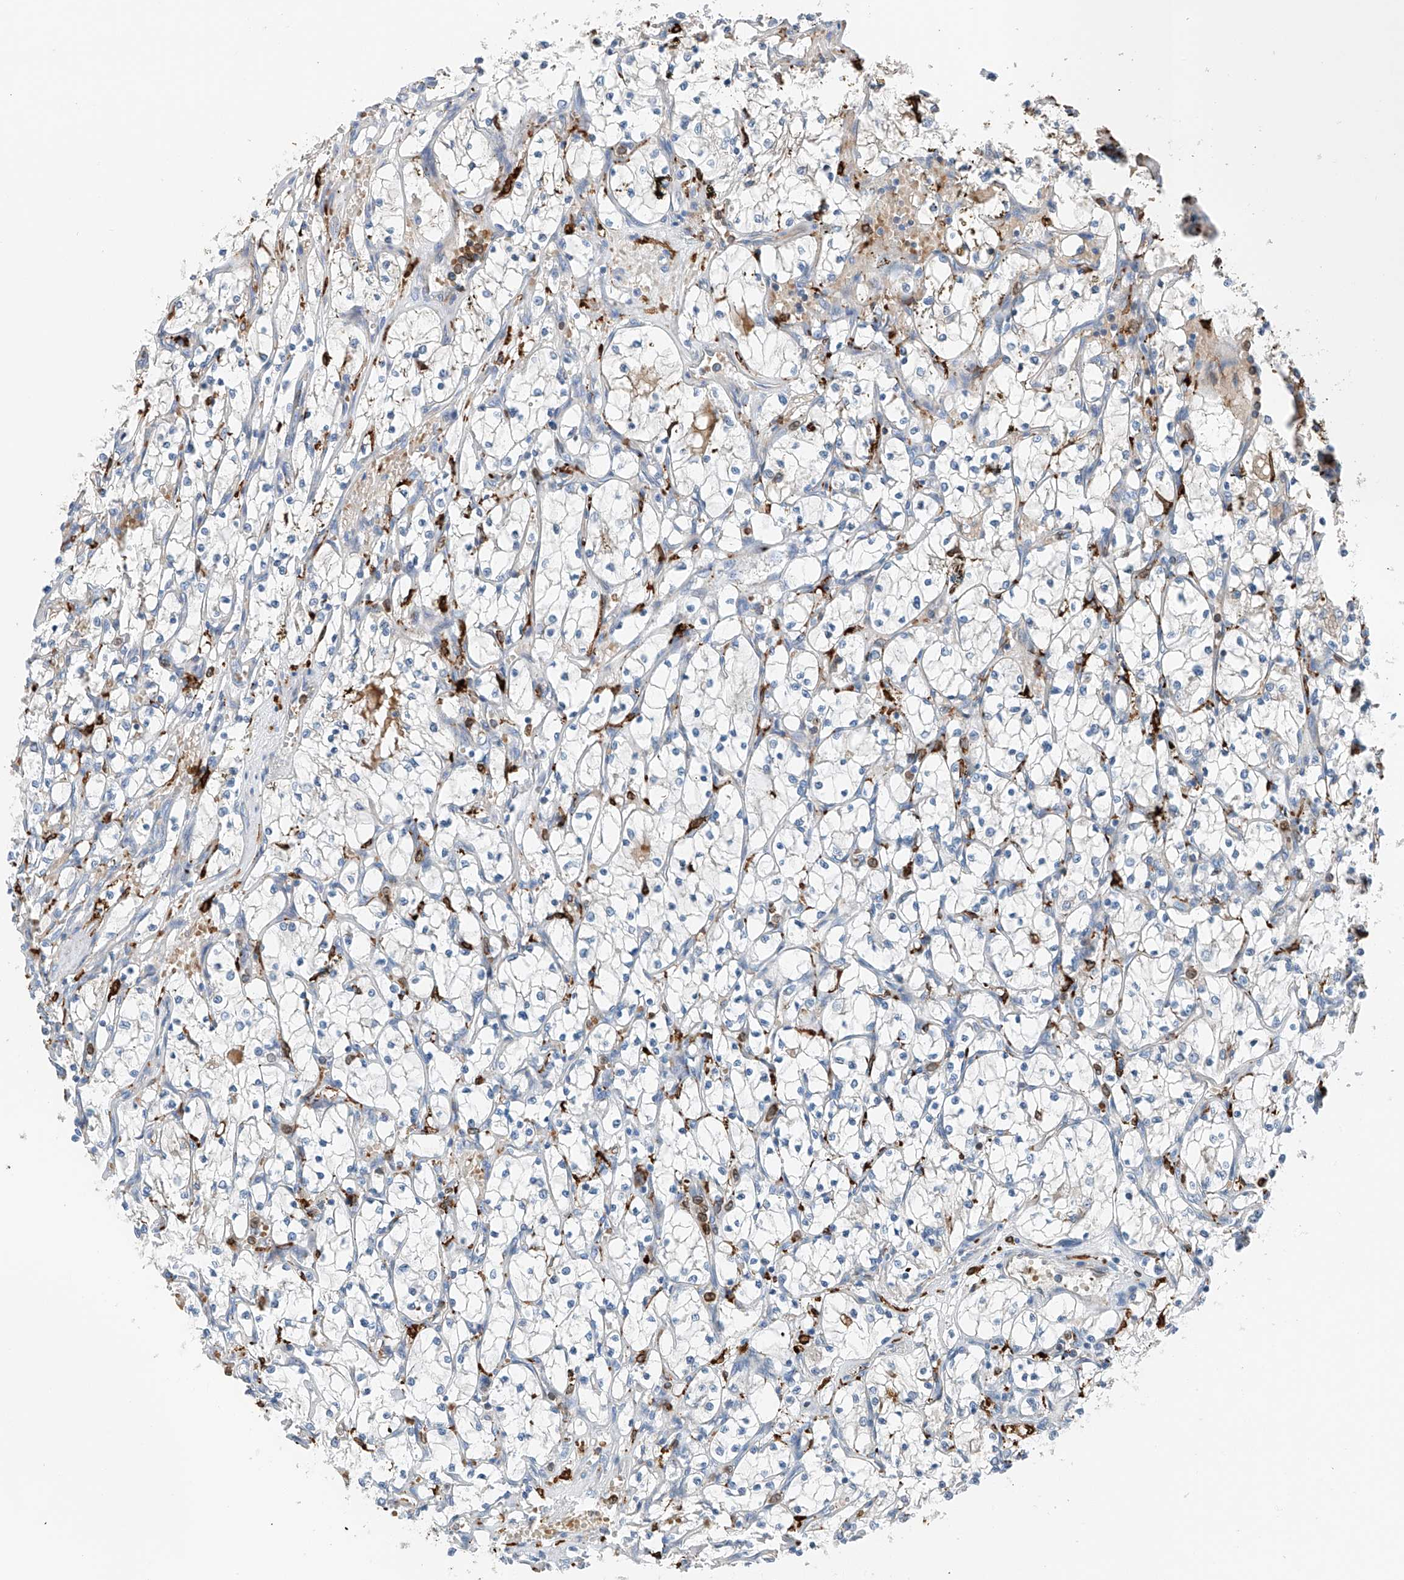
{"staining": {"intensity": "negative", "quantity": "none", "location": "none"}, "tissue": "renal cancer", "cell_type": "Tumor cells", "image_type": "cancer", "snomed": [{"axis": "morphology", "description": "Adenocarcinoma, NOS"}, {"axis": "topography", "description": "Kidney"}], "caption": "A micrograph of human adenocarcinoma (renal) is negative for staining in tumor cells.", "gene": "TBXAS1", "patient": {"sex": "female", "age": 69}}